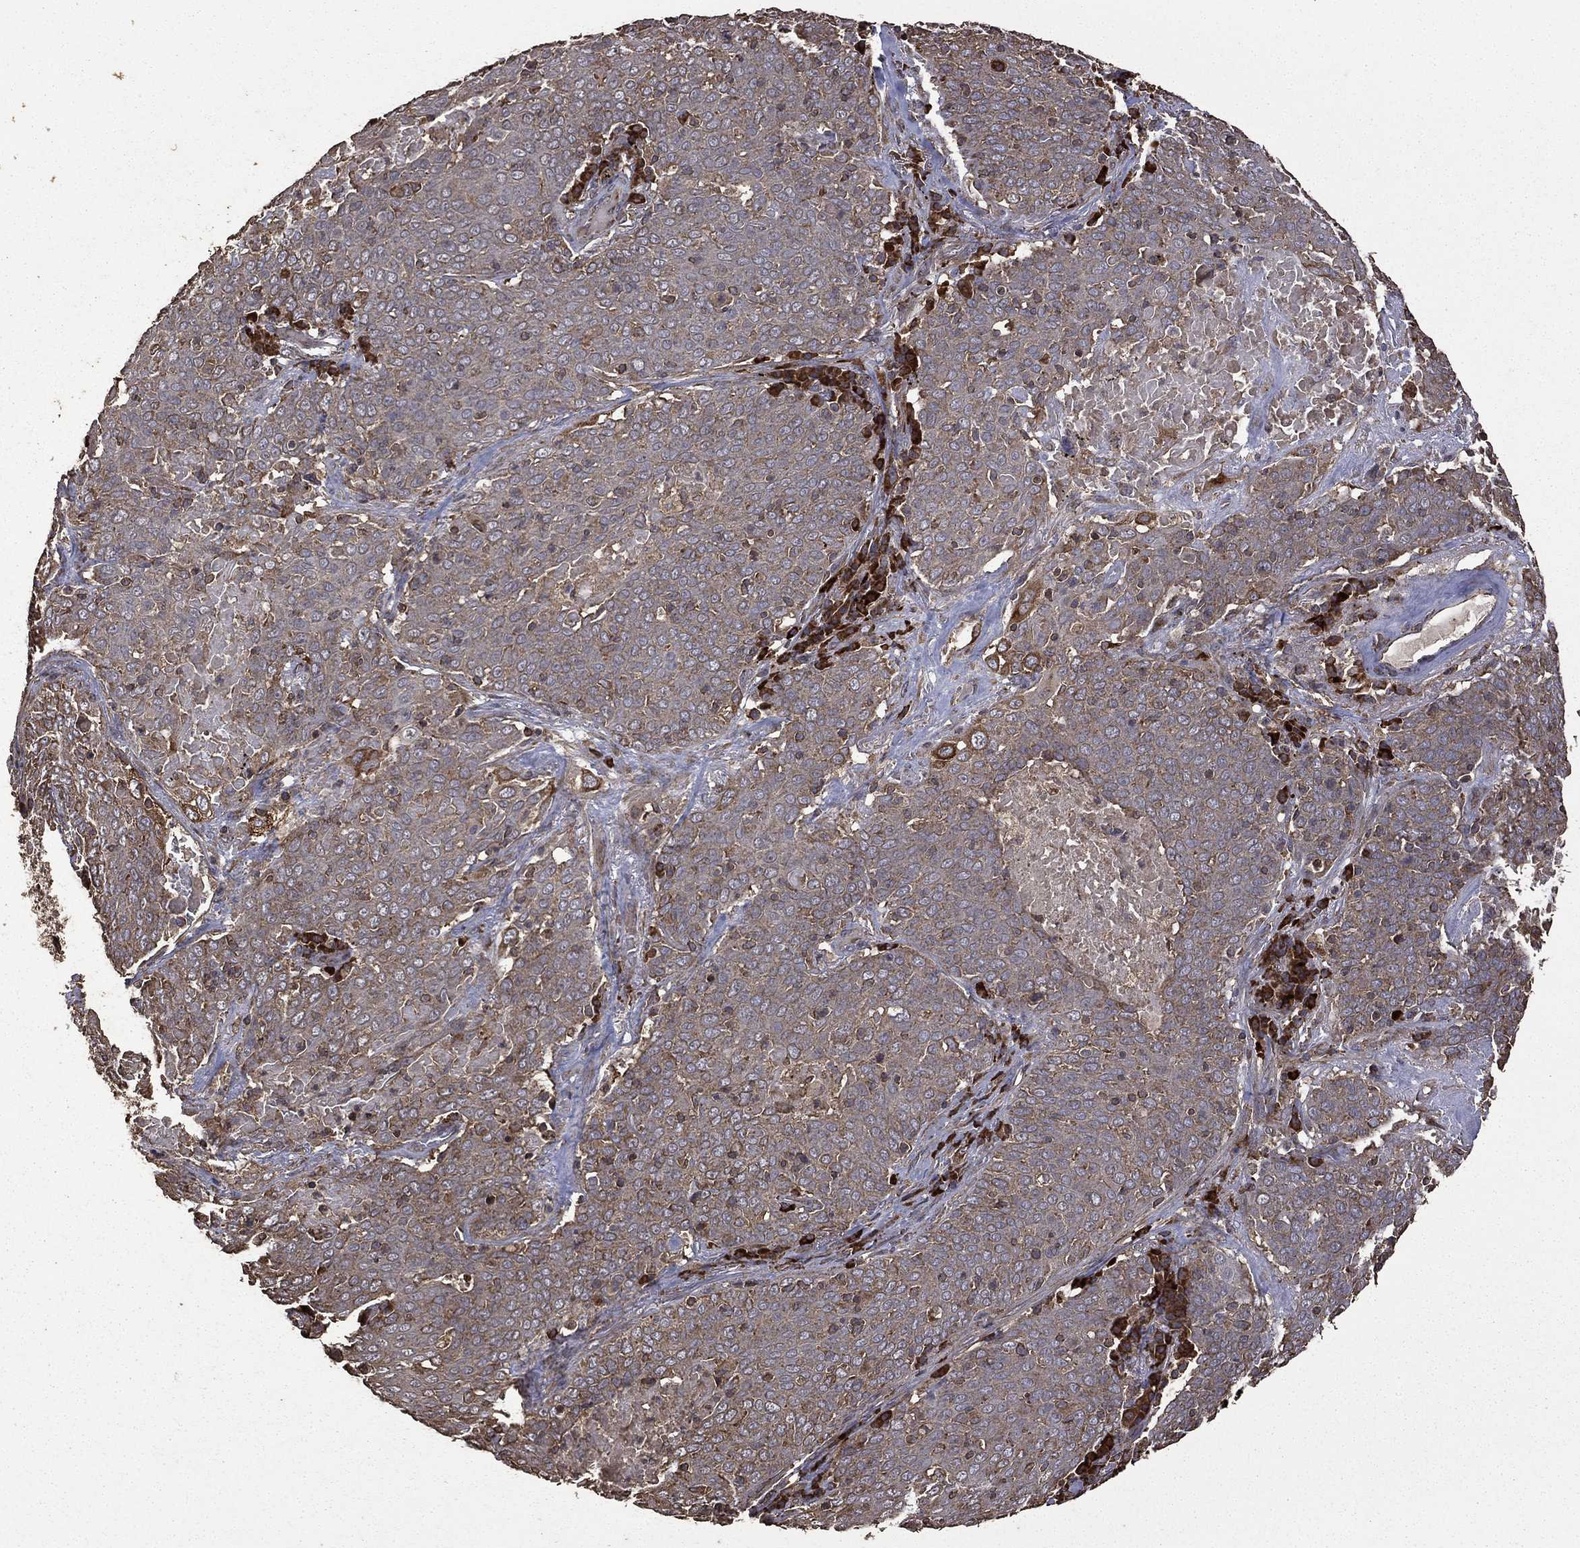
{"staining": {"intensity": "weak", "quantity": "<25%", "location": "cytoplasmic/membranous"}, "tissue": "lung cancer", "cell_type": "Tumor cells", "image_type": "cancer", "snomed": [{"axis": "morphology", "description": "Squamous cell carcinoma, NOS"}, {"axis": "topography", "description": "Lung"}], "caption": "The immunohistochemistry histopathology image has no significant expression in tumor cells of squamous cell carcinoma (lung) tissue. (Immunohistochemistry (ihc), brightfield microscopy, high magnification).", "gene": "METTL27", "patient": {"sex": "male", "age": 82}}